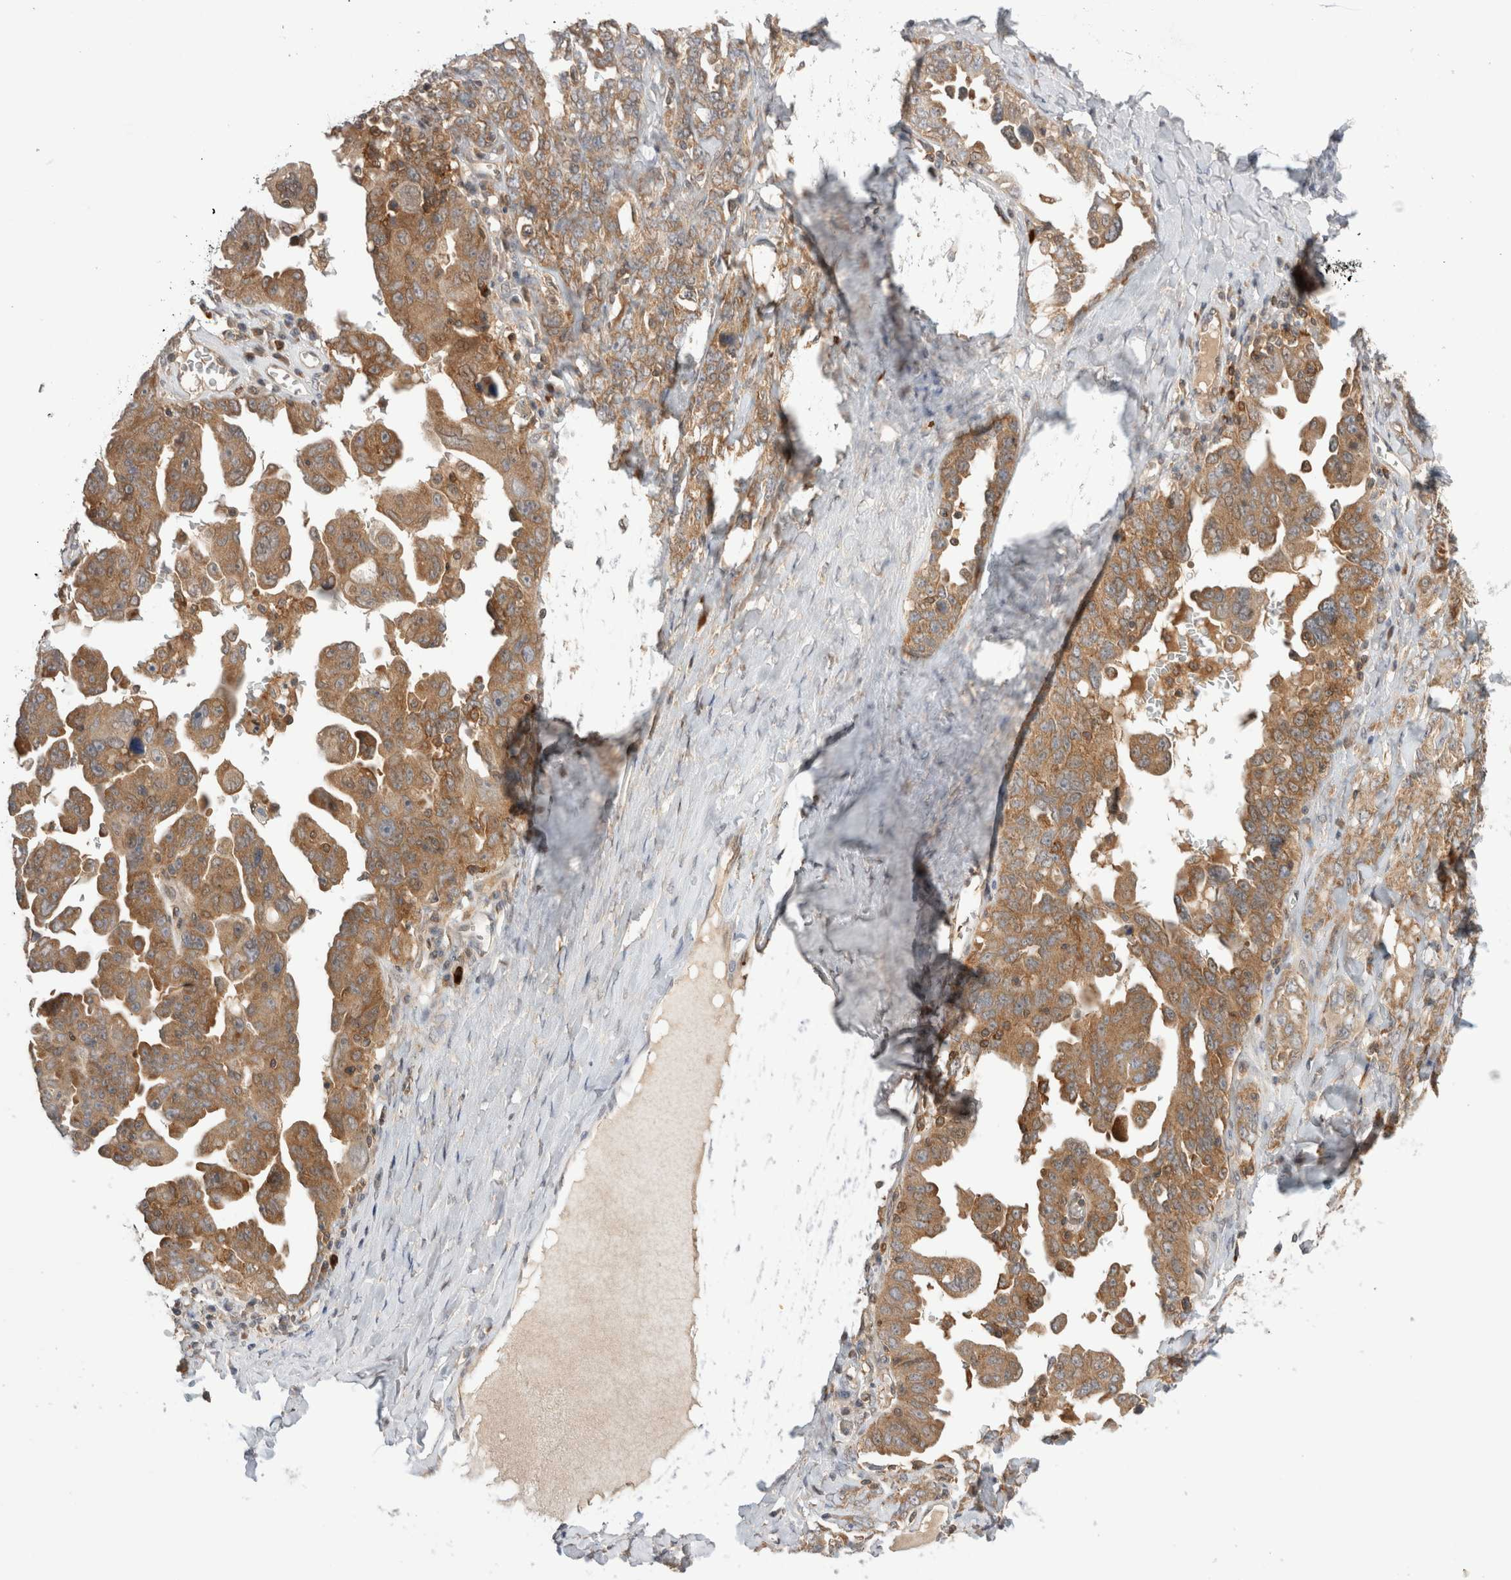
{"staining": {"intensity": "moderate", "quantity": ">75%", "location": "cytoplasmic/membranous"}, "tissue": "ovarian cancer", "cell_type": "Tumor cells", "image_type": "cancer", "snomed": [{"axis": "morphology", "description": "Carcinoma, endometroid"}, {"axis": "topography", "description": "Ovary"}], "caption": "Endometroid carcinoma (ovarian) tissue reveals moderate cytoplasmic/membranous expression in approximately >75% of tumor cells, visualized by immunohistochemistry.", "gene": "NFKB1", "patient": {"sex": "female", "age": 62}}